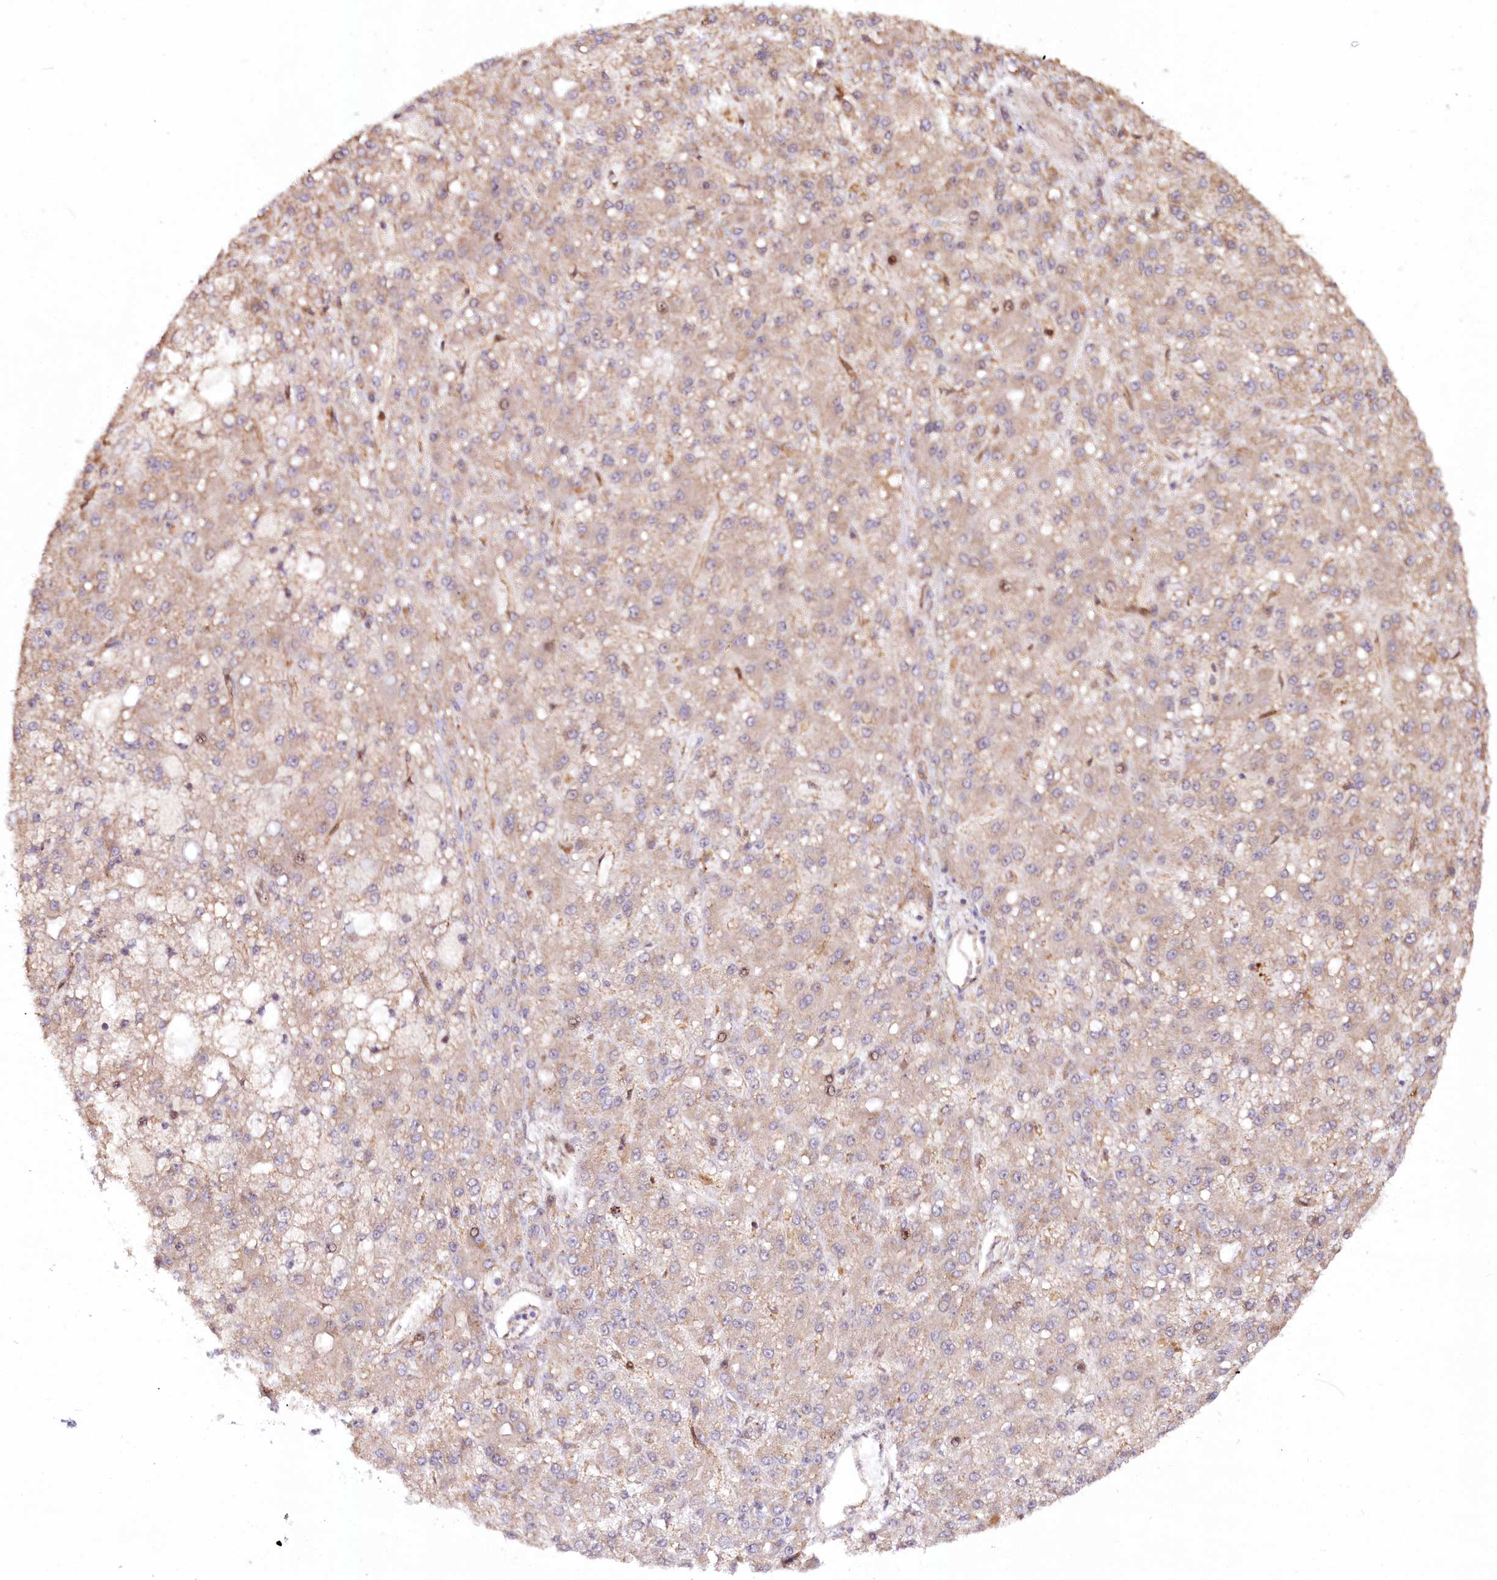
{"staining": {"intensity": "moderate", "quantity": "25%-75%", "location": "cytoplasmic/membranous"}, "tissue": "liver cancer", "cell_type": "Tumor cells", "image_type": "cancer", "snomed": [{"axis": "morphology", "description": "Carcinoma, Hepatocellular, NOS"}, {"axis": "topography", "description": "Liver"}], "caption": "About 25%-75% of tumor cells in liver cancer (hepatocellular carcinoma) reveal moderate cytoplasmic/membranous protein positivity as visualized by brown immunohistochemical staining.", "gene": "COPG1", "patient": {"sex": "male", "age": 67}}